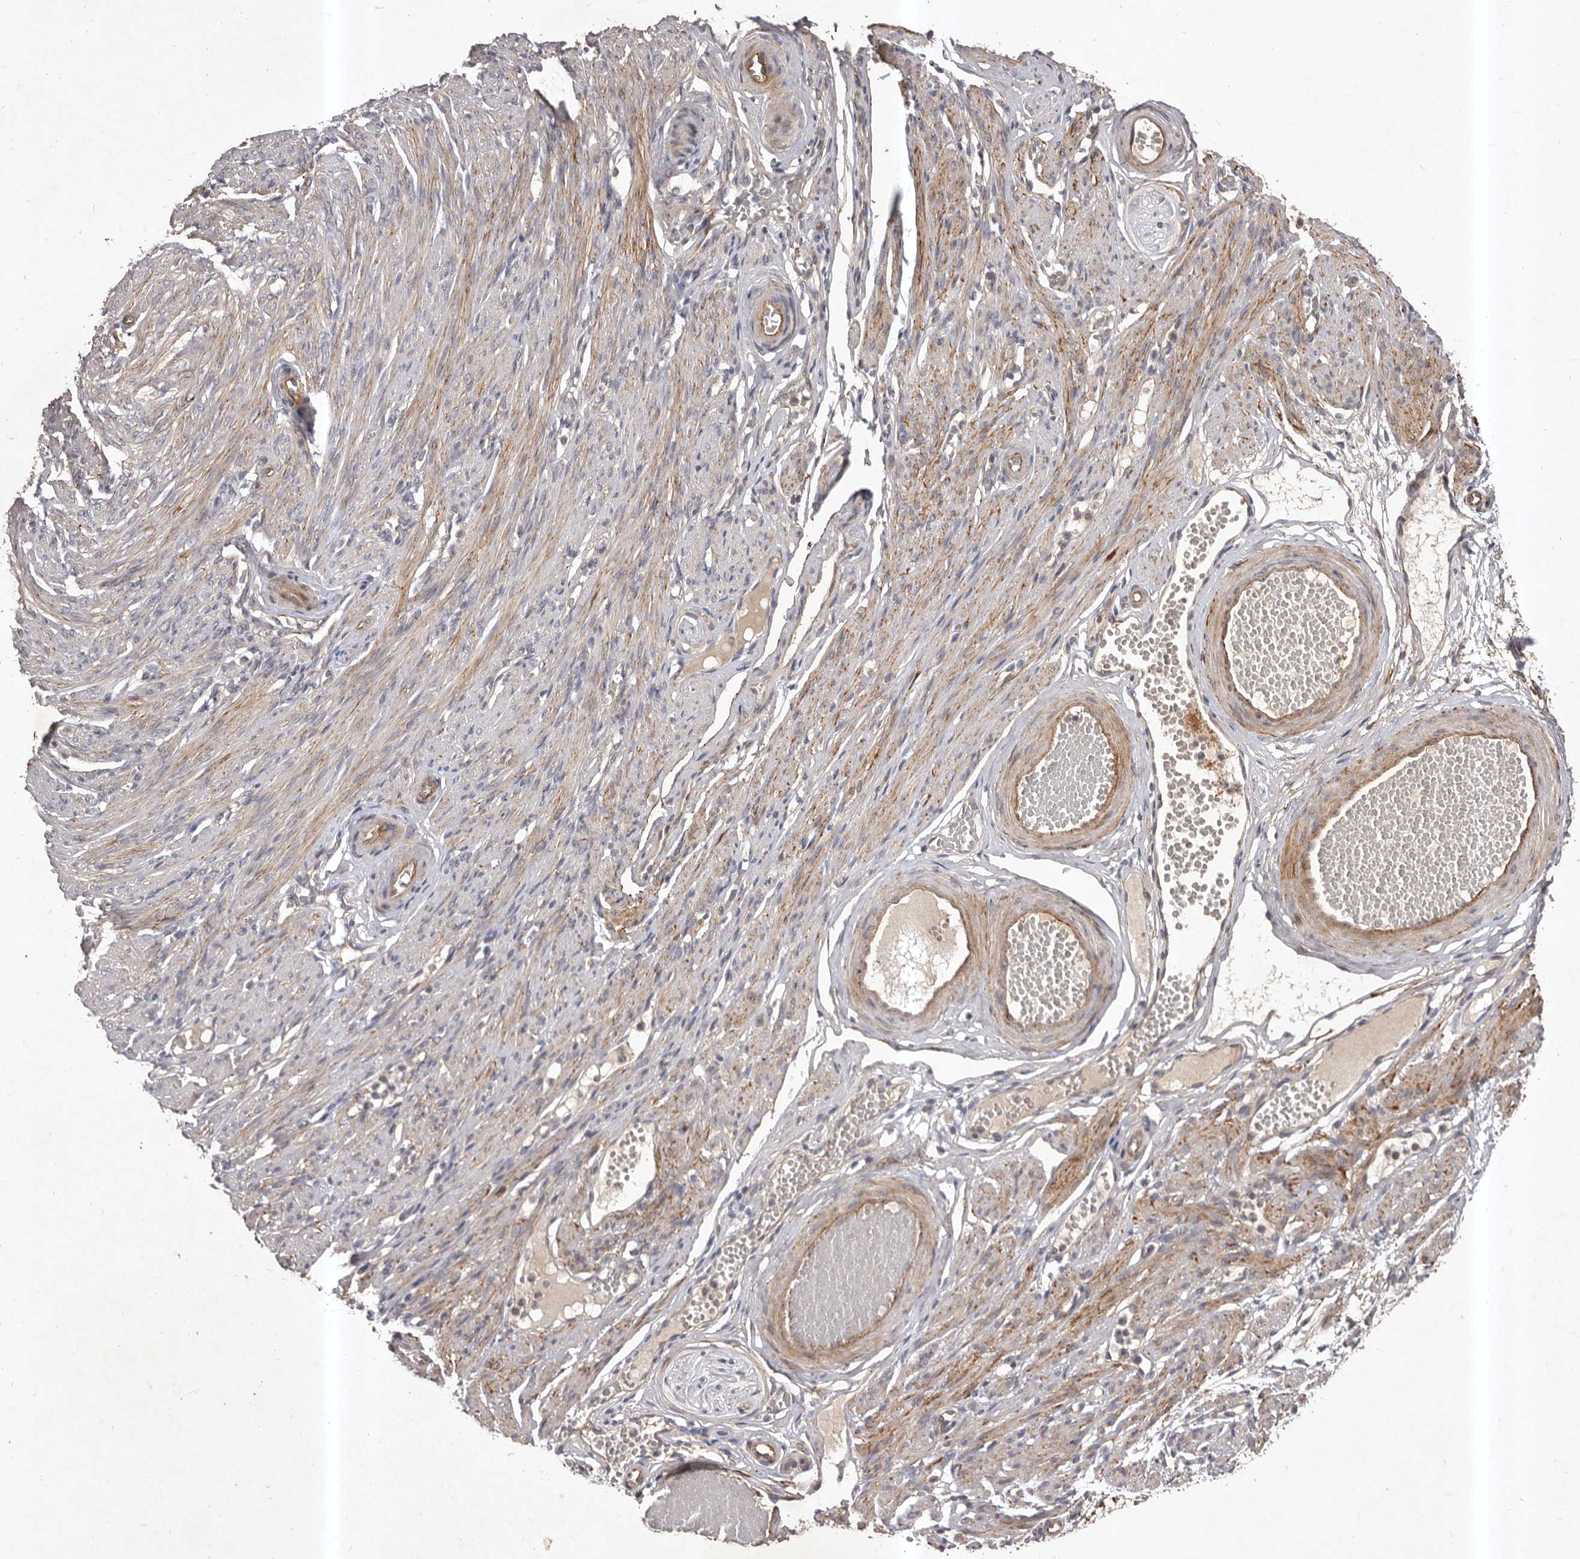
{"staining": {"intensity": "negative", "quantity": "none", "location": "none"}, "tissue": "adipose tissue", "cell_type": "Adipocytes", "image_type": "normal", "snomed": [{"axis": "morphology", "description": "Normal tissue, NOS"}, {"axis": "topography", "description": "Smooth muscle"}, {"axis": "topography", "description": "Peripheral nerve tissue"}], "caption": "An immunohistochemistry (IHC) histopathology image of normal adipose tissue is shown. There is no staining in adipocytes of adipose tissue. (Immunohistochemistry (ihc), brightfield microscopy, high magnification).", "gene": "HBS1L", "patient": {"sex": "female", "age": 39}}